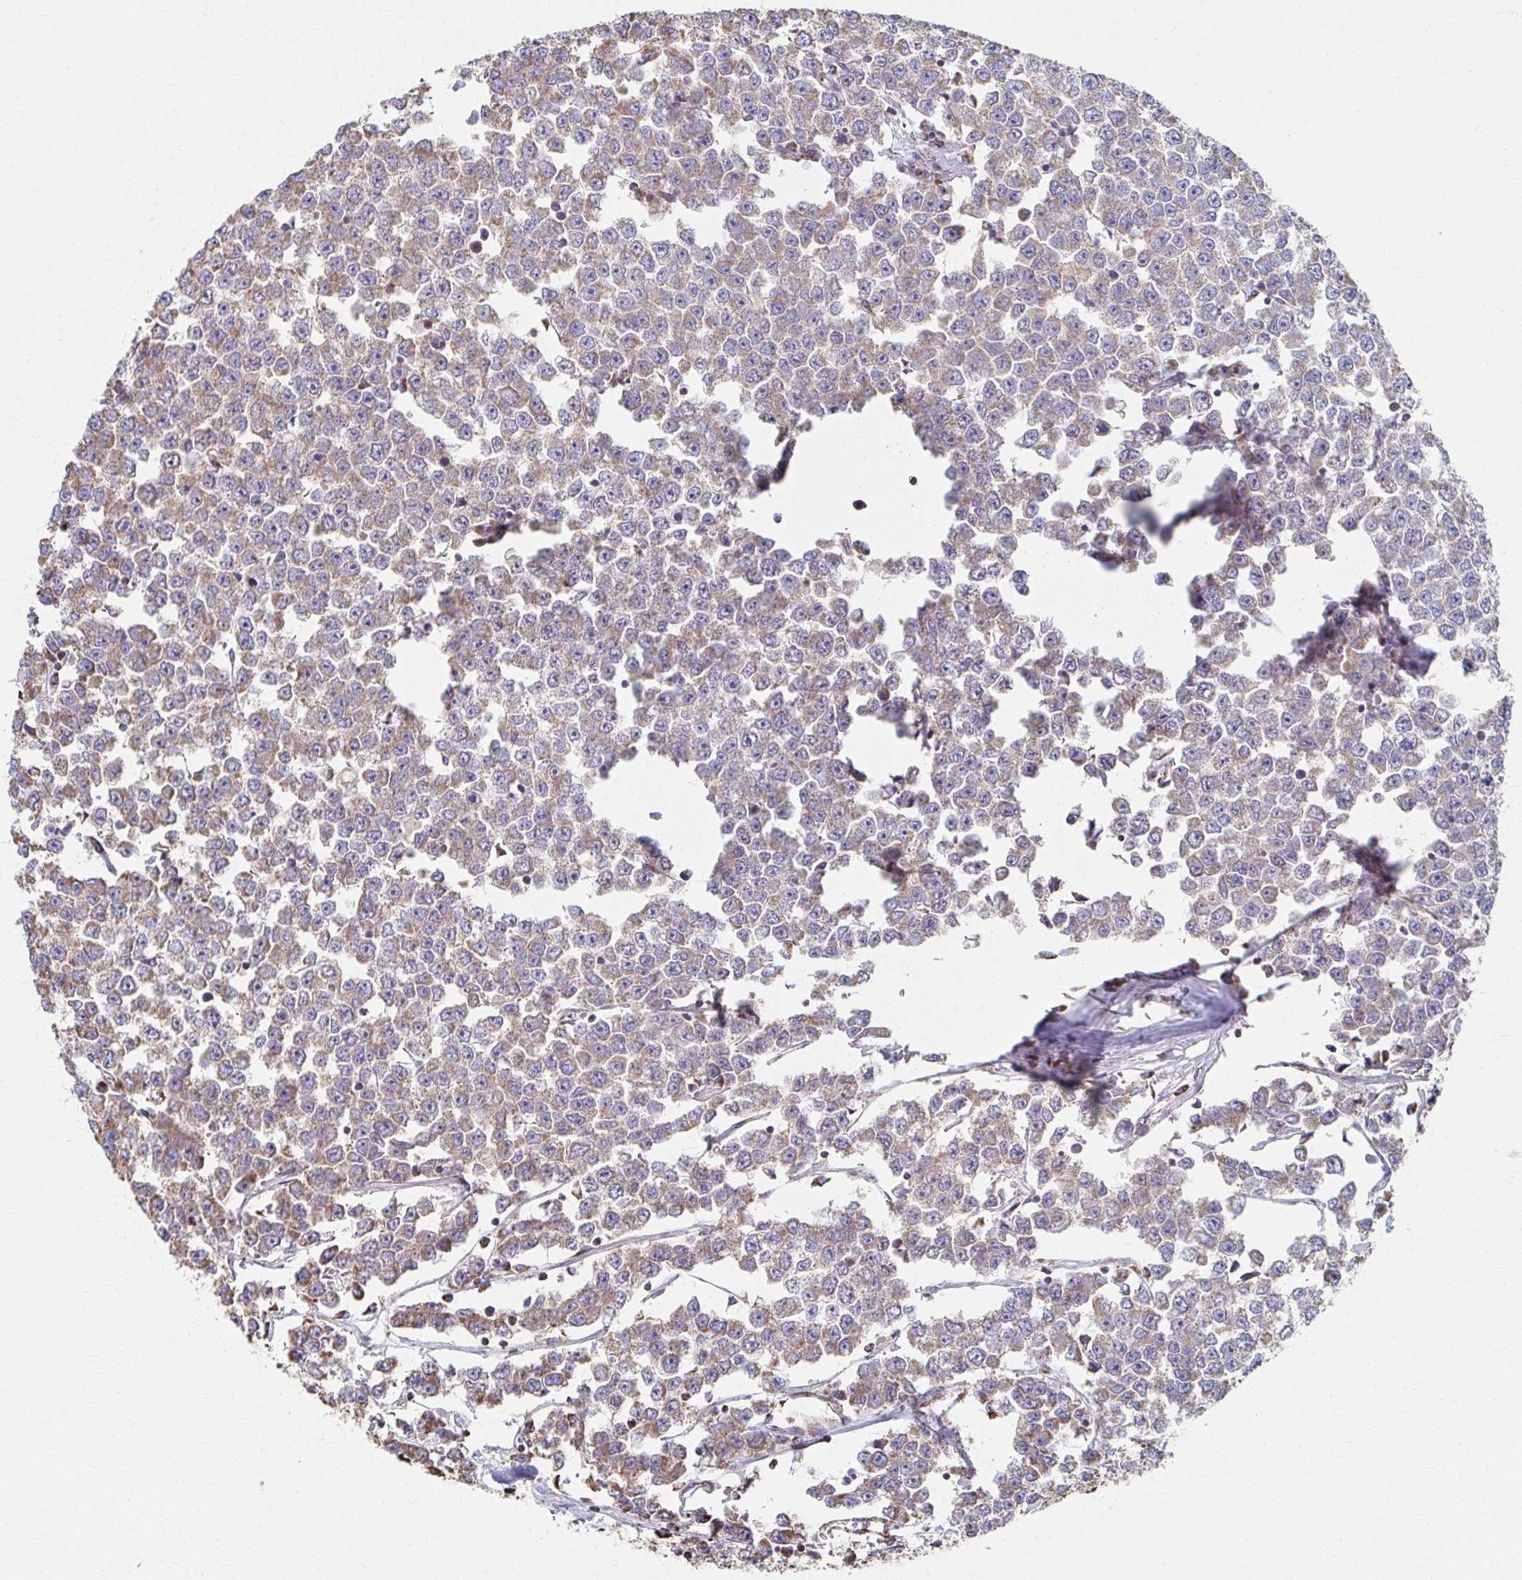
{"staining": {"intensity": "weak", "quantity": ">75%", "location": "cytoplasmic/membranous"}, "tissue": "testis cancer", "cell_type": "Tumor cells", "image_type": "cancer", "snomed": [{"axis": "morphology", "description": "Seminoma, NOS"}, {"axis": "morphology", "description": "Carcinoma, Embryonal, NOS"}, {"axis": "topography", "description": "Testis"}], "caption": "This image demonstrates seminoma (testis) stained with immunohistochemistry (IHC) to label a protein in brown. The cytoplasmic/membranous of tumor cells show weak positivity for the protein. Nuclei are counter-stained blue.", "gene": "SAT1", "patient": {"sex": "male", "age": 52}}